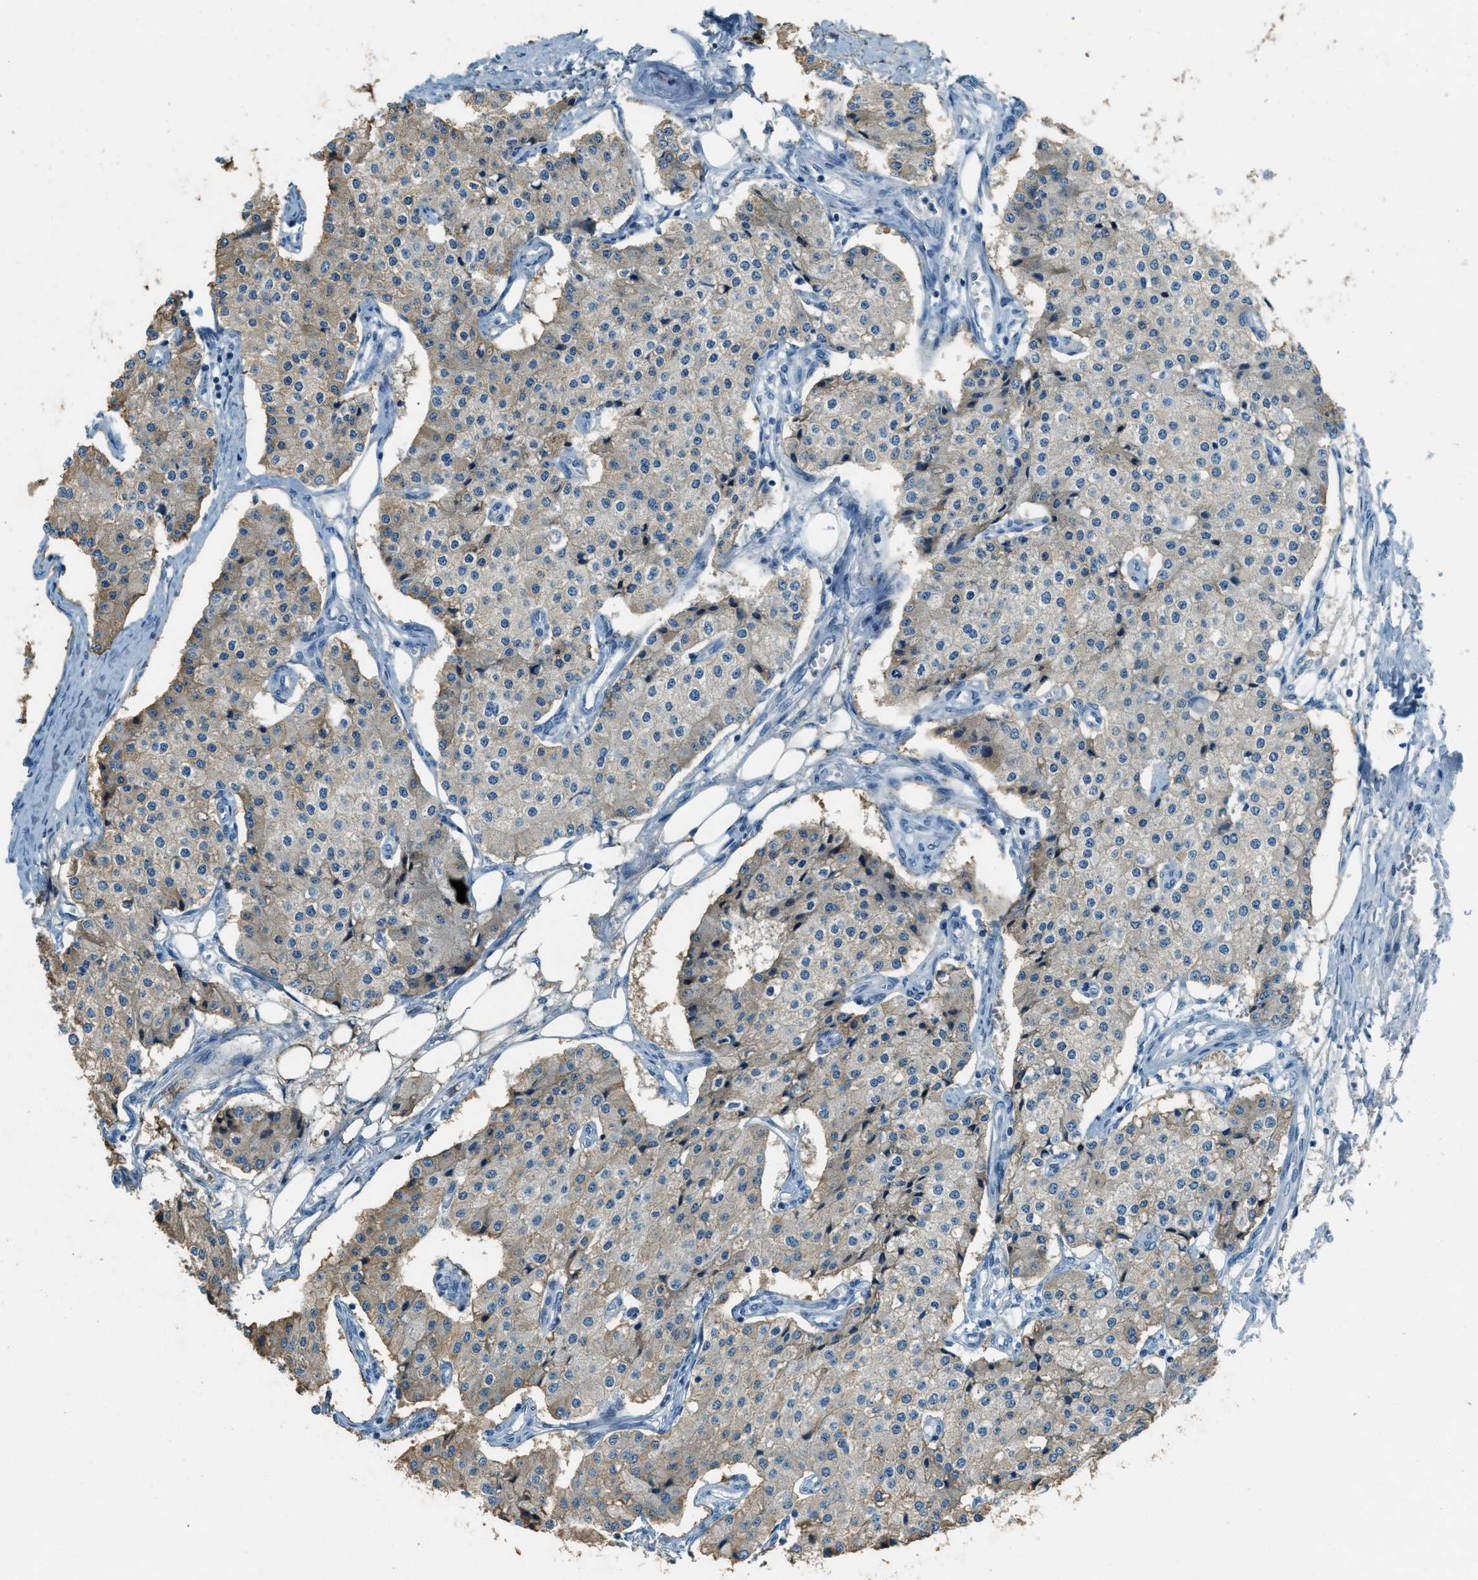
{"staining": {"intensity": "weak", "quantity": "<25%", "location": "cytoplasmic/membranous"}, "tissue": "carcinoid", "cell_type": "Tumor cells", "image_type": "cancer", "snomed": [{"axis": "morphology", "description": "Carcinoid, malignant, NOS"}, {"axis": "topography", "description": "Colon"}], "caption": "Tumor cells show no significant protein staining in malignant carcinoid.", "gene": "MSLN", "patient": {"sex": "female", "age": 52}}